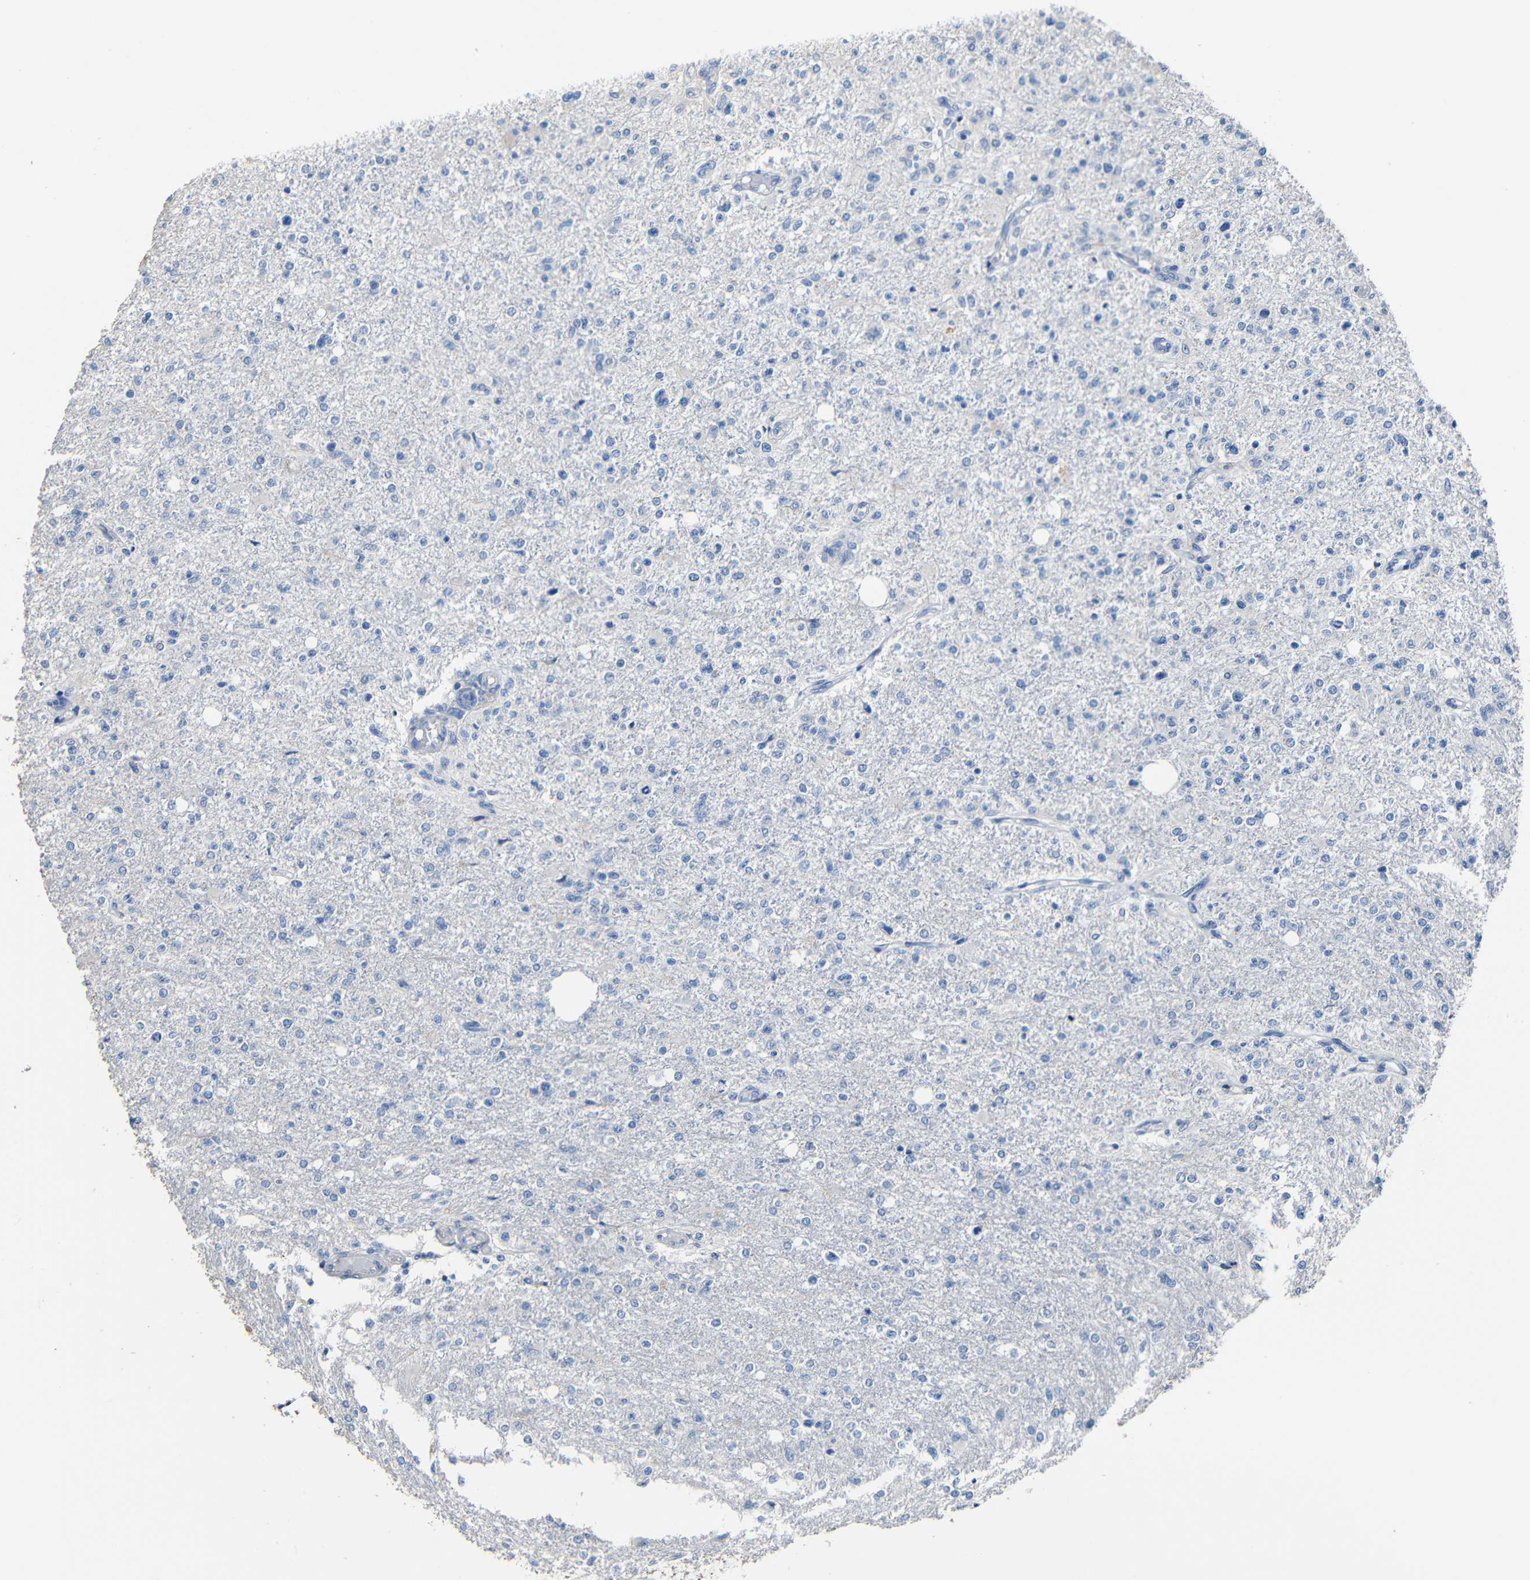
{"staining": {"intensity": "negative", "quantity": "none", "location": "none"}, "tissue": "glioma", "cell_type": "Tumor cells", "image_type": "cancer", "snomed": [{"axis": "morphology", "description": "Glioma, malignant, High grade"}, {"axis": "topography", "description": "Cerebral cortex"}], "caption": "The photomicrograph exhibits no significant expression in tumor cells of high-grade glioma (malignant). (Brightfield microscopy of DAB IHC at high magnification).", "gene": "ACKR2", "patient": {"sex": "male", "age": 76}}